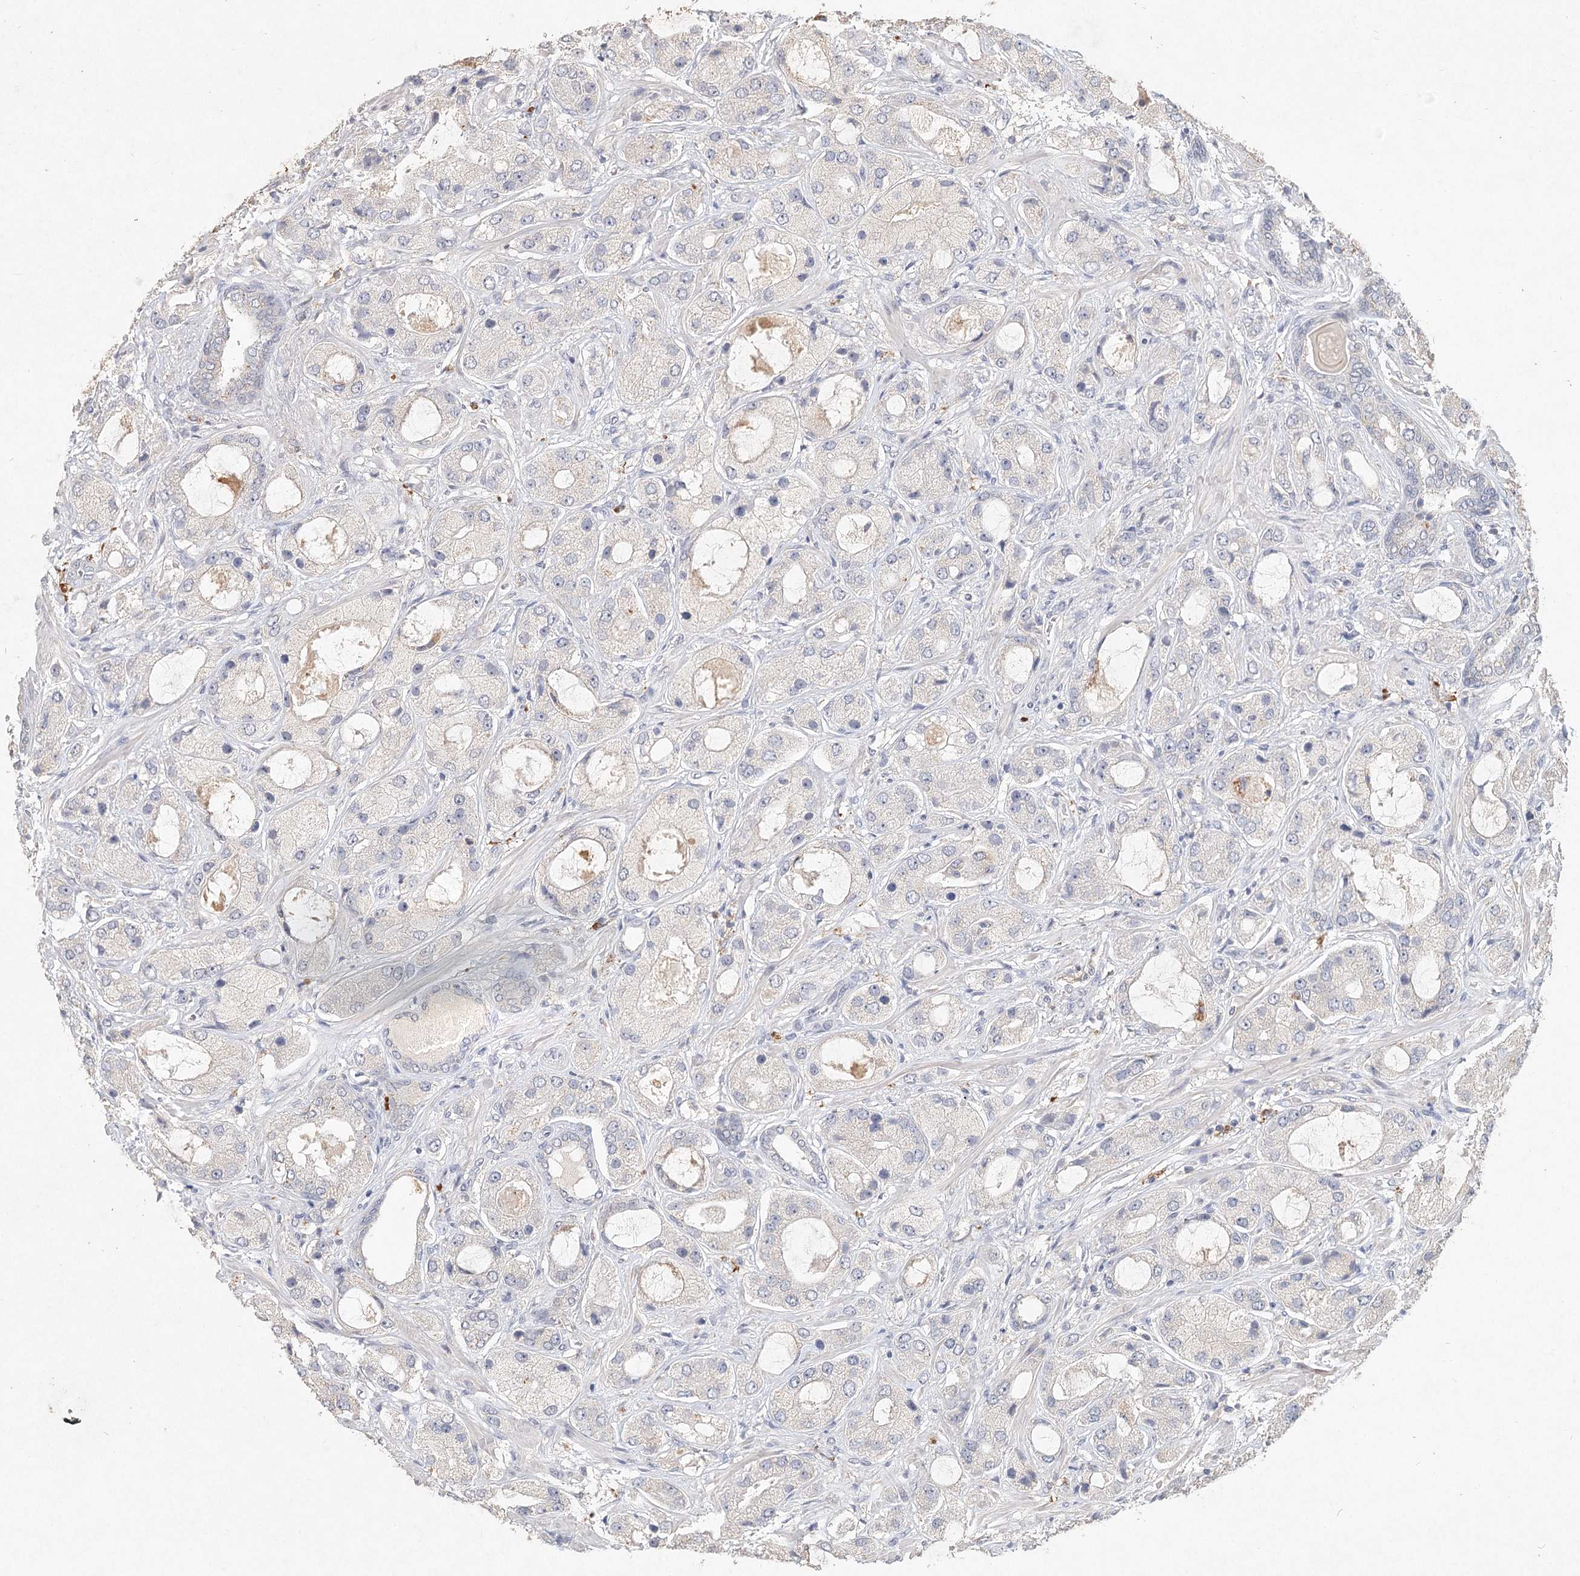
{"staining": {"intensity": "negative", "quantity": "none", "location": "none"}, "tissue": "prostate cancer", "cell_type": "Tumor cells", "image_type": "cancer", "snomed": [{"axis": "morphology", "description": "Normal tissue, NOS"}, {"axis": "morphology", "description": "Adenocarcinoma, High grade"}, {"axis": "topography", "description": "Prostate"}, {"axis": "topography", "description": "Peripheral nerve tissue"}], "caption": "This is an immunohistochemistry (IHC) micrograph of high-grade adenocarcinoma (prostate). There is no staining in tumor cells.", "gene": "ARSI", "patient": {"sex": "male", "age": 59}}